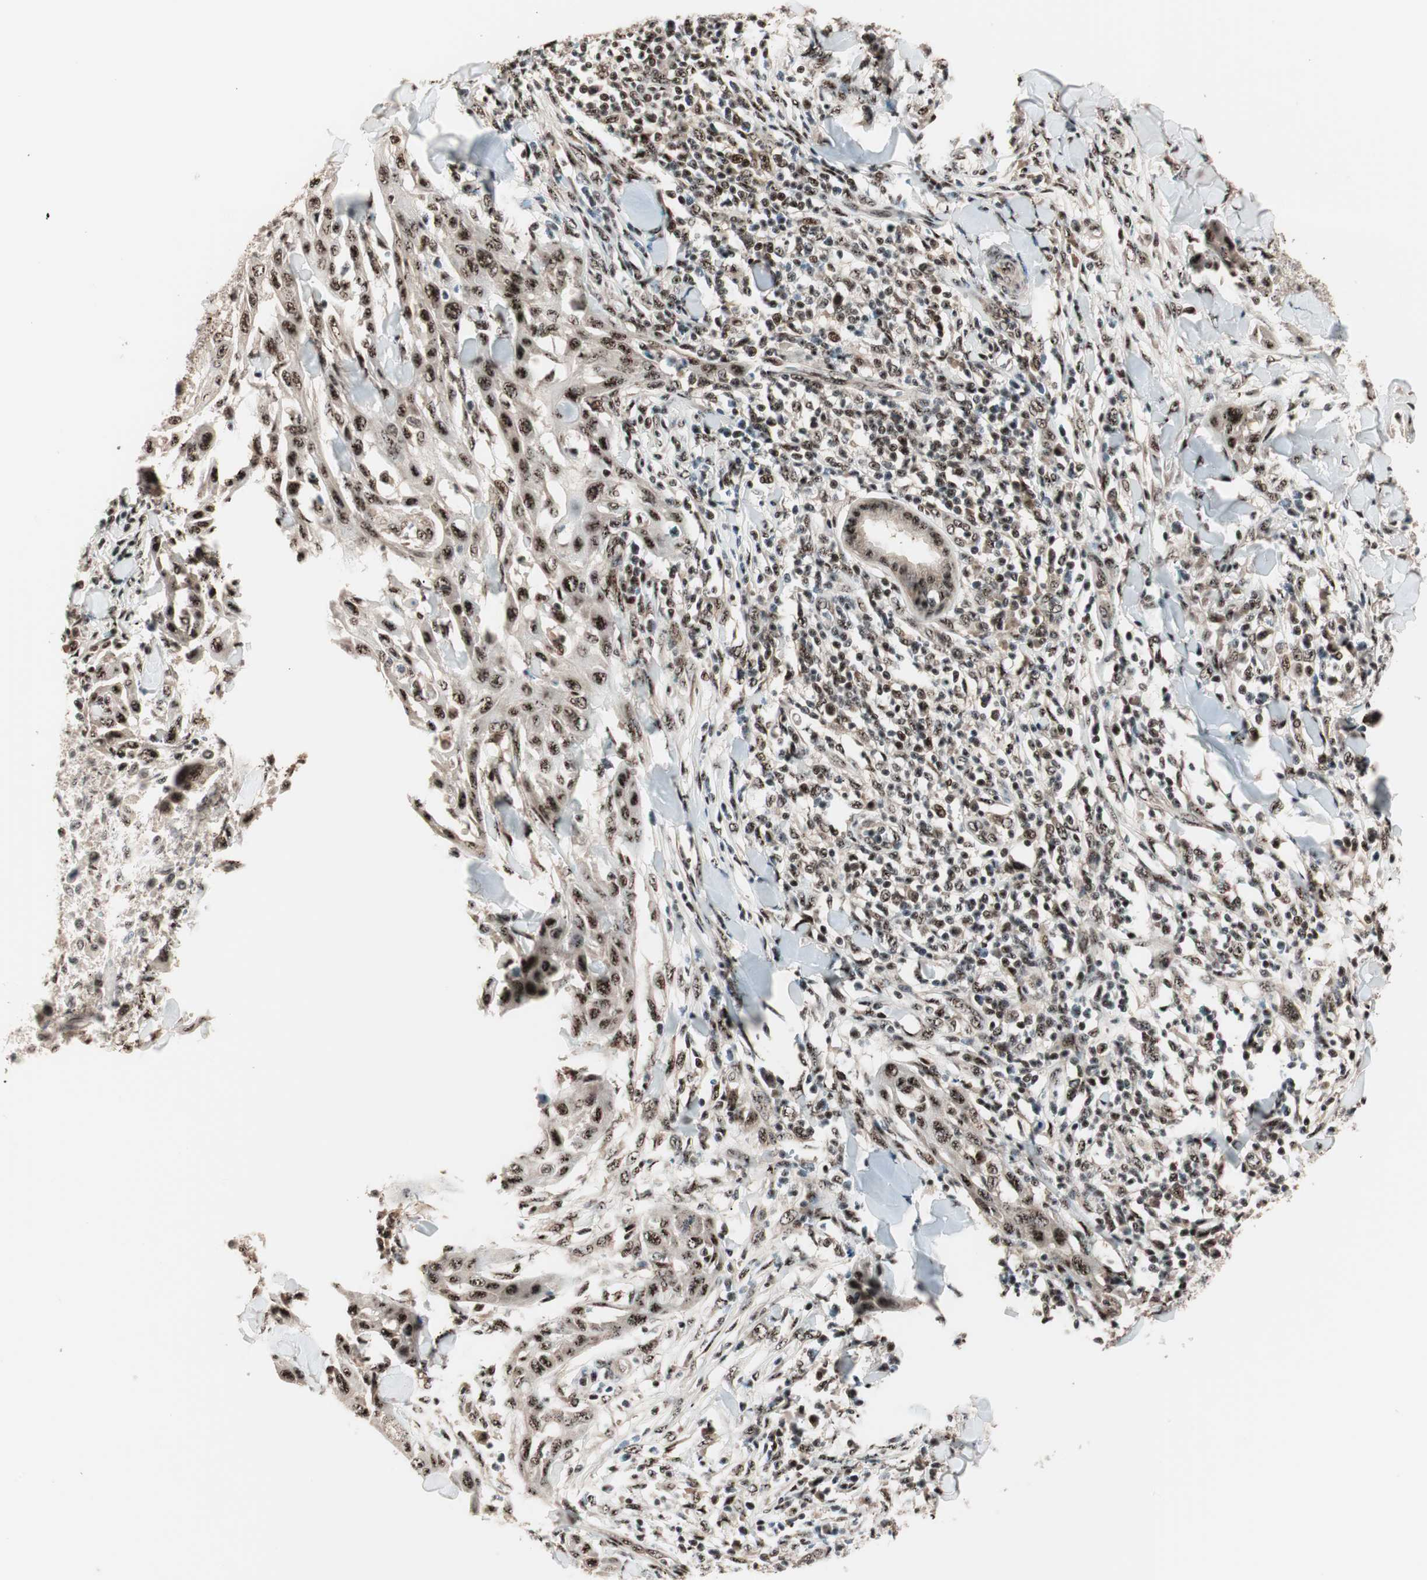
{"staining": {"intensity": "strong", "quantity": ">75%", "location": "nuclear"}, "tissue": "skin cancer", "cell_type": "Tumor cells", "image_type": "cancer", "snomed": [{"axis": "morphology", "description": "Squamous cell carcinoma, NOS"}, {"axis": "topography", "description": "Skin"}], "caption": "Approximately >75% of tumor cells in human skin cancer (squamous cell carcinoma) demonstrate strong nuclear protein expression as visualized by brown immunohistochemical staining.", "gene": "NR5A2", "patient": {"sex": "male", "age": 24}}